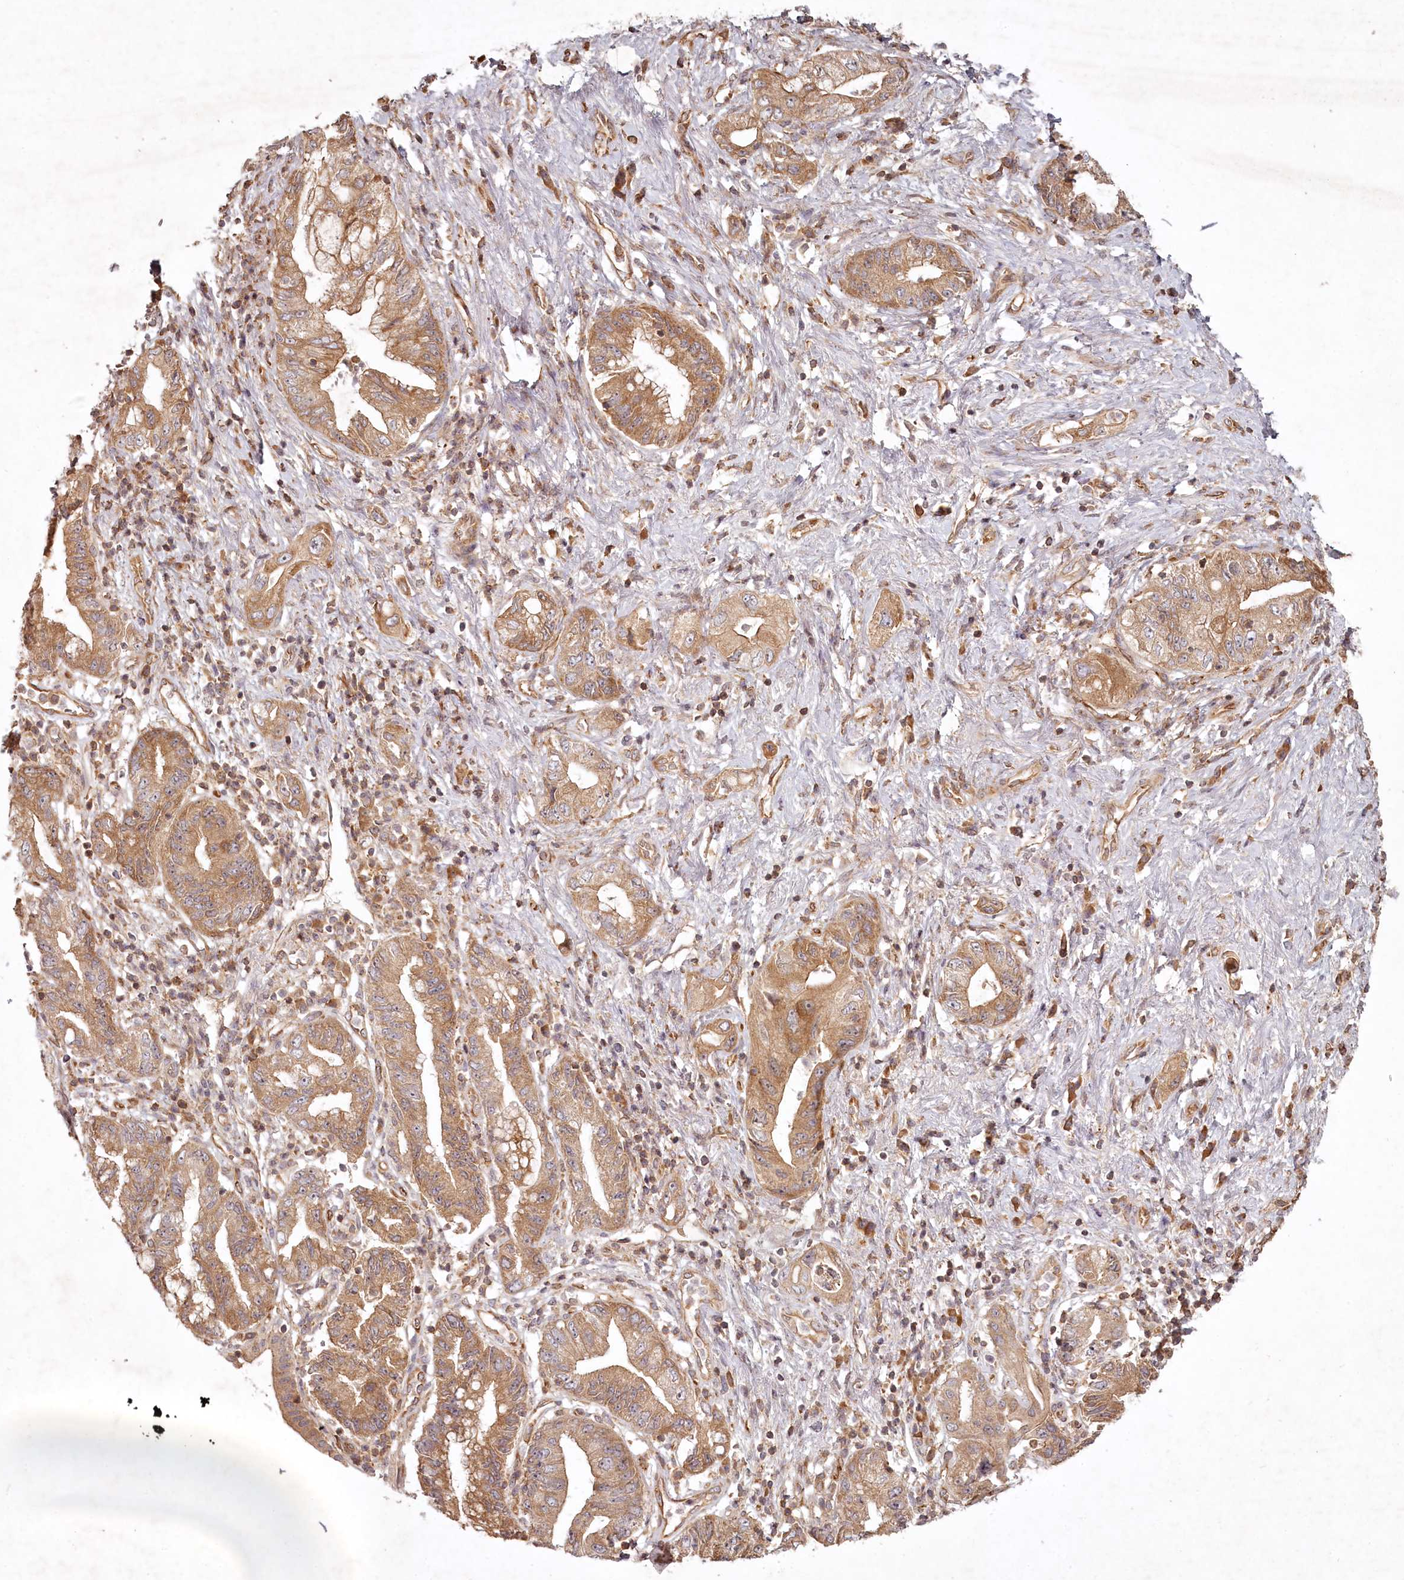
{"staining": {"intensity": "moderate", "quantity": ">75%", "location": "cytoplasmic/membranous"}, "tissue": "pancreatic cancer", "cell_type": "Tumor cells", "image_type": "cancer", "snomed": [{"axis": "morphology", "description": "Adenocarcinoma, NOS"}, {"axis": "topography", "description": "Pancreas"}], "caption": "Protein expression analysis of adenocarcinoma (pancreatic) displays moderate cytoplasmic/membranous positivity in approximately >75% of tumor cells. The staining was performed using DAB, with brown indicating positive protein expression. Nuclei are stained blue with hematoxylin.", "gene": "TMIE", "patient": {"sex": "female", "age": 73}}